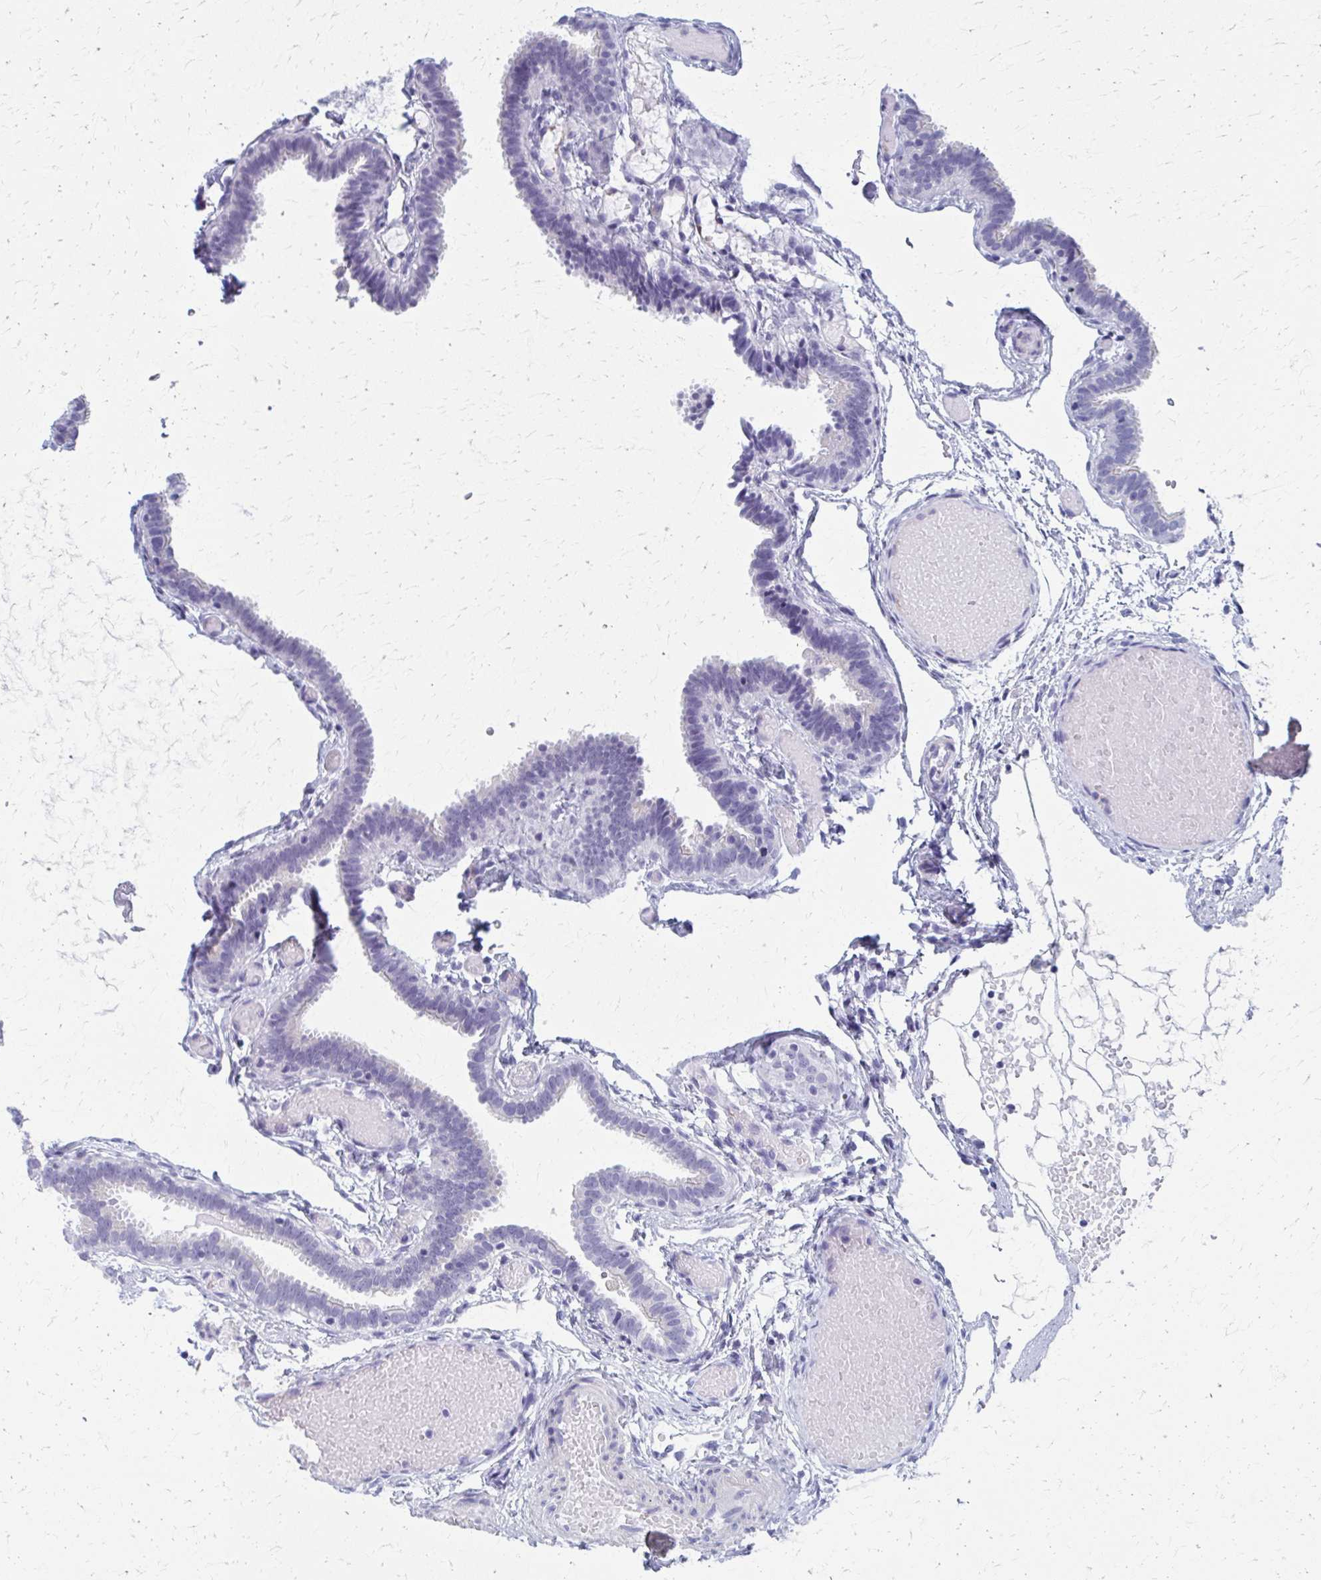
{"staining": {"intensity": "negative", "quantity": "none", "location": "none"}, "tissue": "fallopian tube", "cell_type": "Glandular cells", "image_type": "normal", "snomed": [{"axis": "morphology", "description": "Normal tissue, NOS"}, {"axis": "topography", "description": "Fallopian tube"}], "caption": "There is no significant staining in glandular cells of fallopian tube. (Stains: DAB immunohistochemistry with hematoxylin counter stain, Microscopy: brightfield microscopy at high magnification).", "gene": "MPLKIP", "patient": {"sex": "female", "age": 37}}